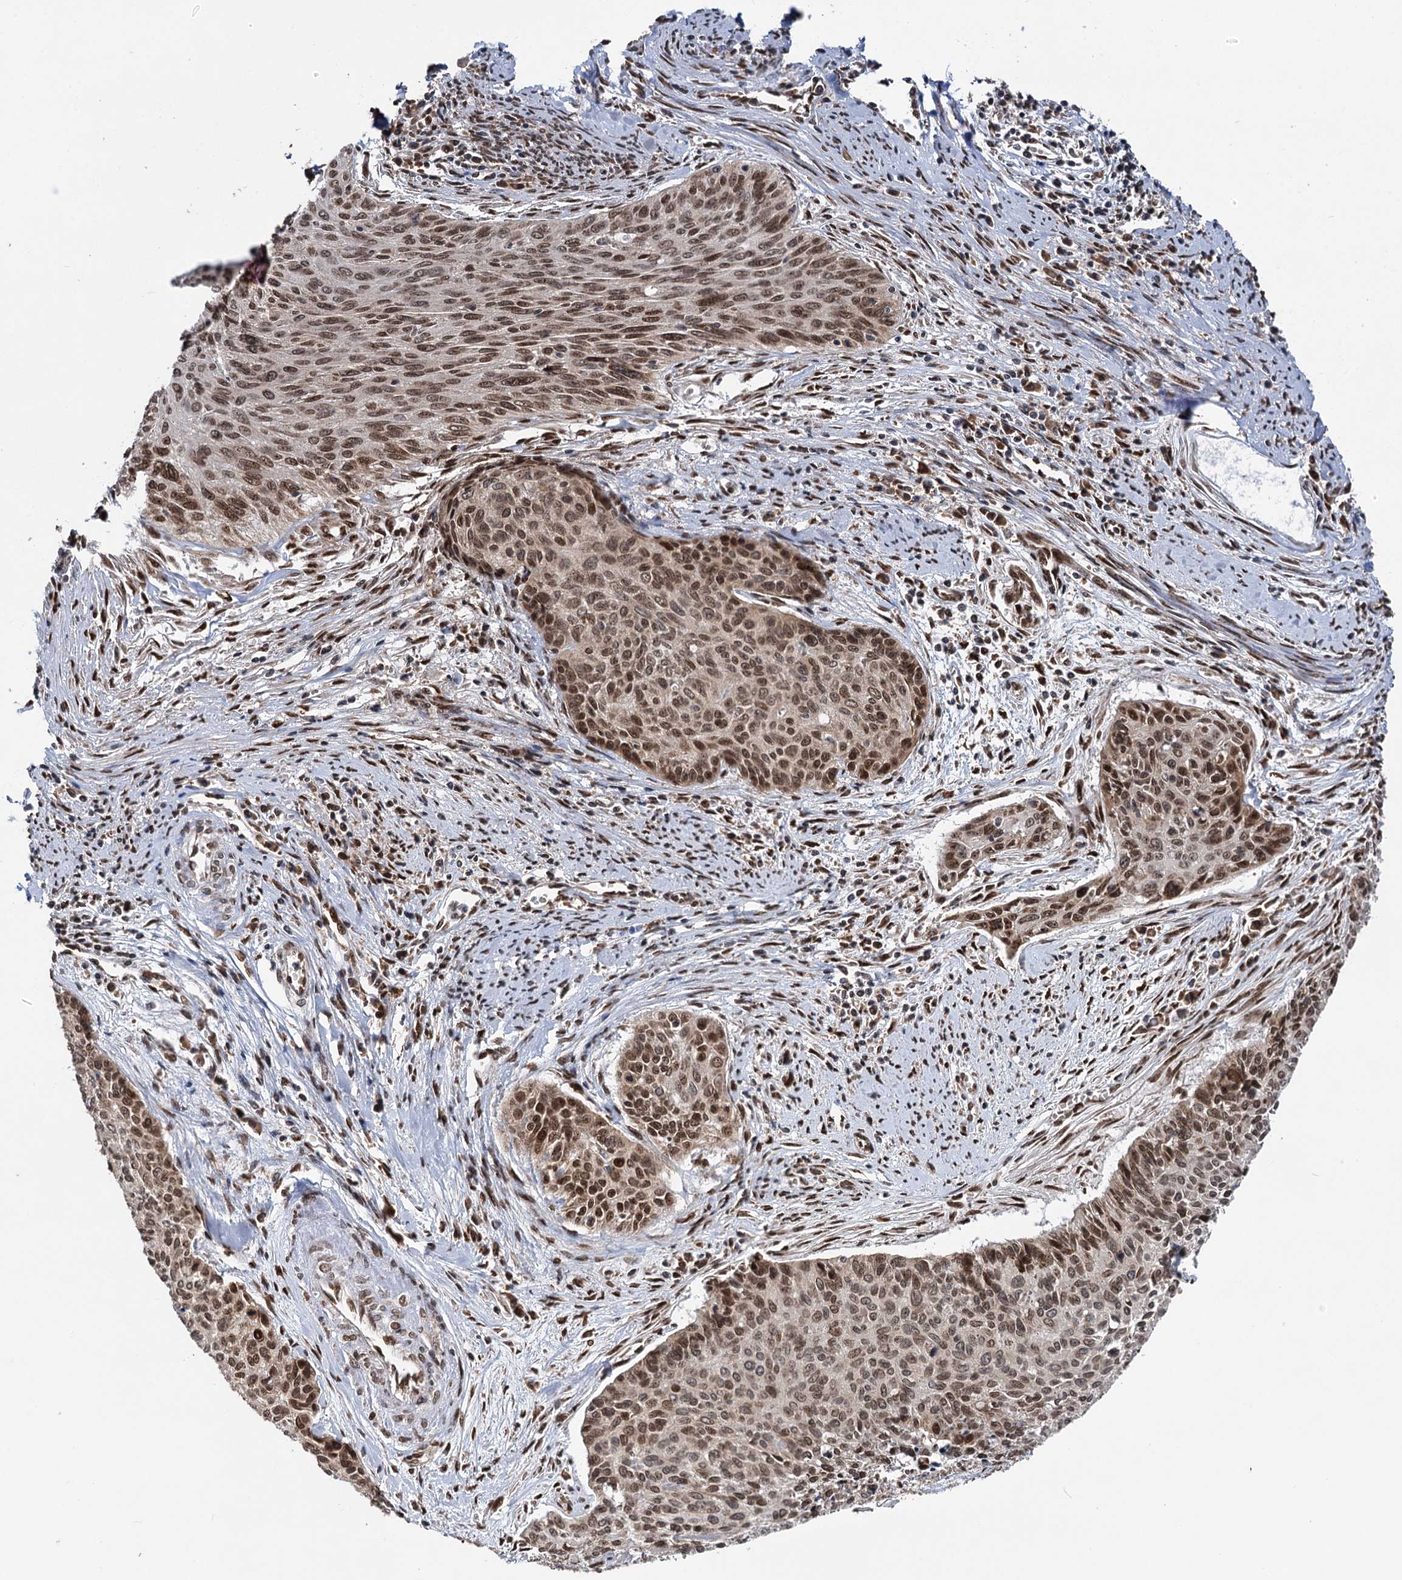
{"staining": {"intensity": "moderate", "quantity": ">75%", "location": "nuclear"}, "tissue": "cervical cancer", "cell_type": "Tumor cells", "image_type": "cancer", "snomed": [{"axis": "morphology", "description": "Squamous cell carcinoma, NOS"}, {"axis": "topography", "description": "Cervix"}], "caption": "Protein analysis of cervical cancer (squamous cell carcinoma) tissue displays moderate nuclear expression in about >75% of tumor cells.", "gene": "MESD", "patient": {"sex": "female", "age": 55}}